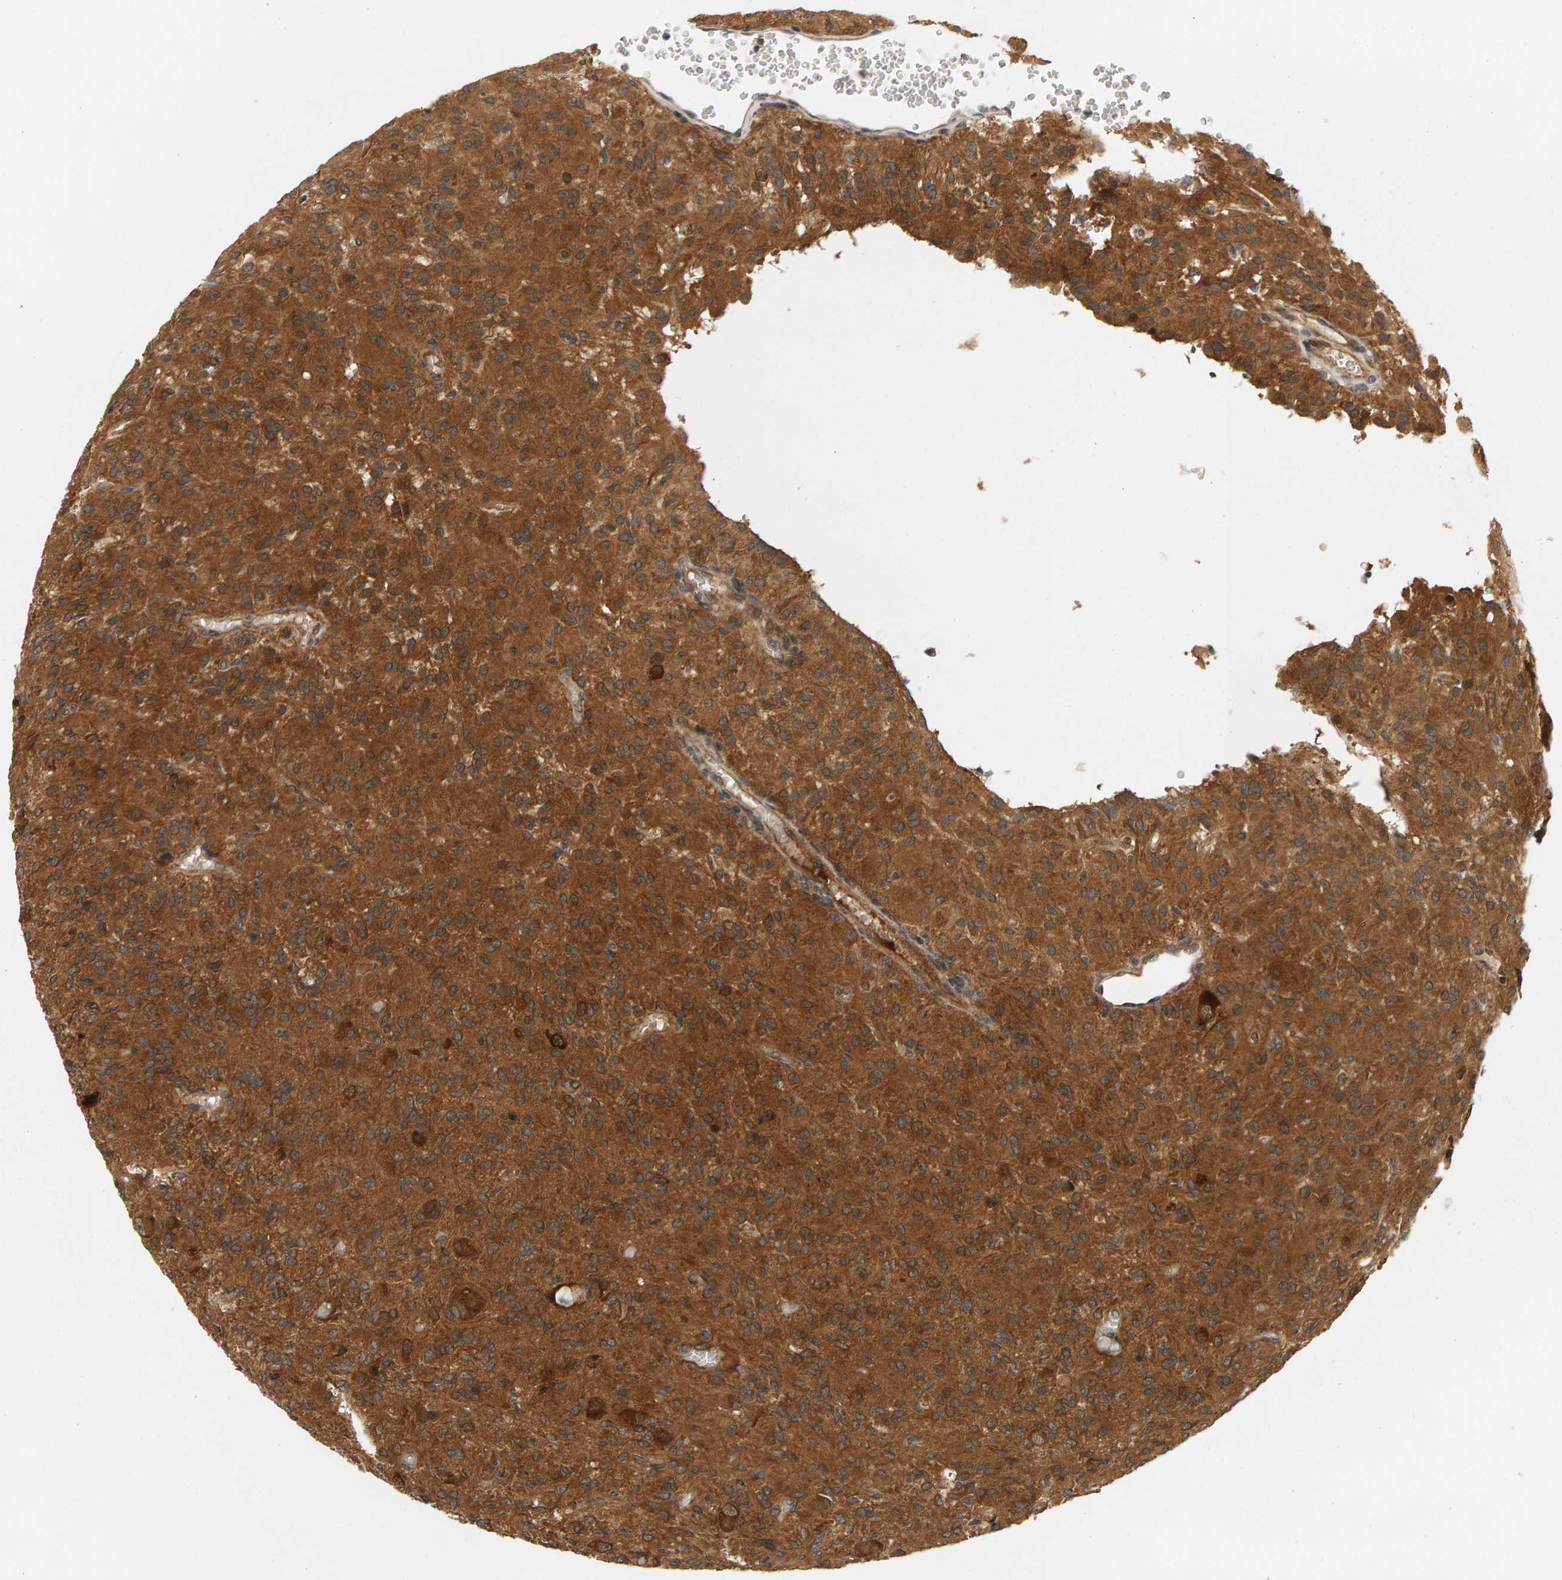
{"staining": {"intensity": "strong", "quantity": ">75%", "location": "cytoplasmic/membranous"}, "tissue": "glioma", "cell_type": "Tumor cells", "image_type": "cancer", "snomed": [{"axis": "morphology", "description": "Glioma, malignant, High grade"}, {"axis": "topography", "description": "Brain"}], "caption": "Glioma was stained to show a protein in brown. There is high levels of strong cytoplasmic/membranous positivity in approximately >75% of tumor cells.", "gene": "BAHCC1", "patient": {"sex": "female", "age": 59}}